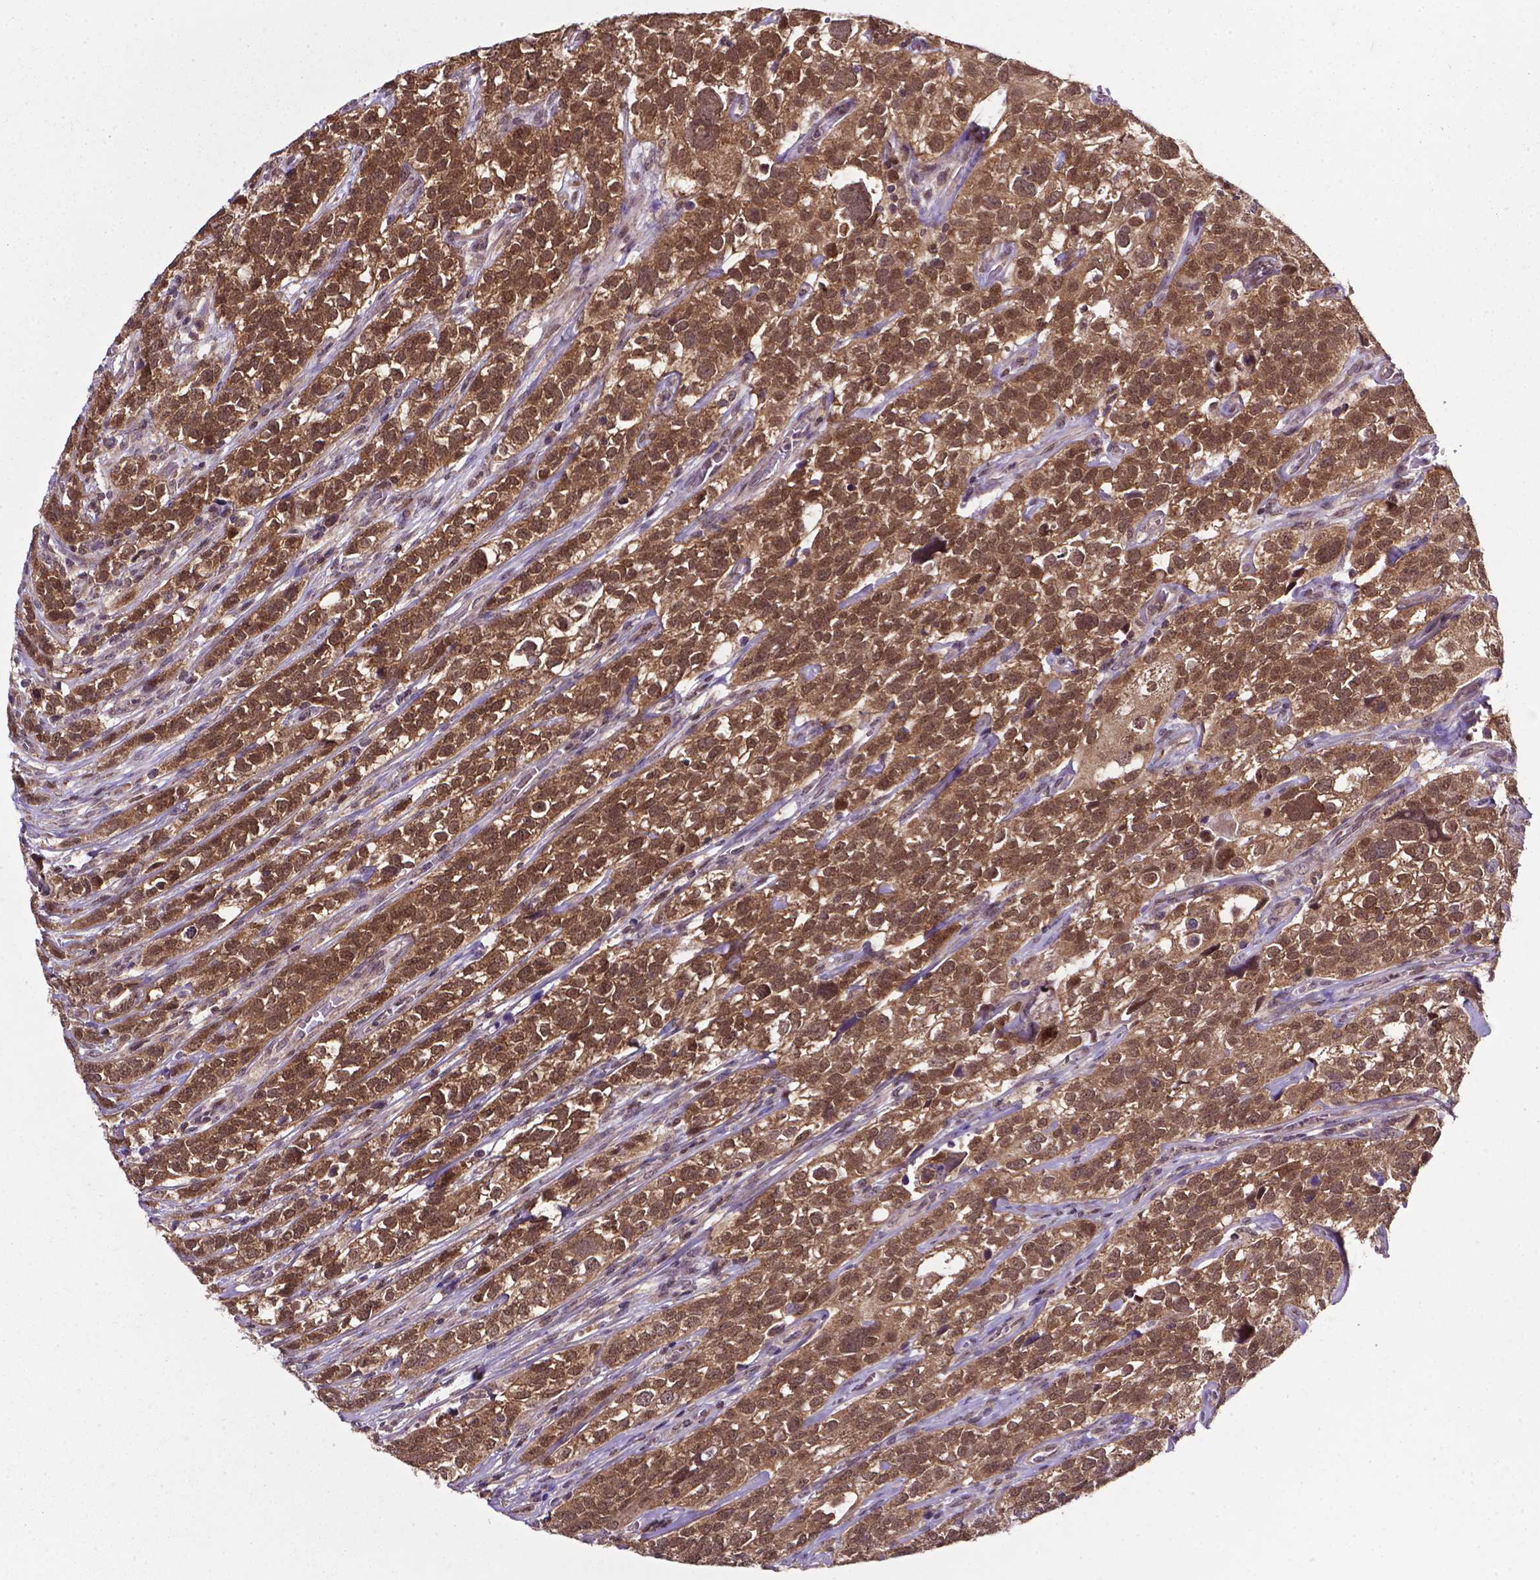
{"staining": {"intensity": "strong", "quantity": ">75%", "location": "cytoplasmic/membranous,nuclear"}, "tissue": "urothelial cancer", "cell_type": "Tumor cells", "image_type": "cancer", "snomed": [{"axis": "morphology", "description": "Urothelial carcinoma, High grade"}, {"axis": "topography", "description": "Urinary bladder"}], "caption": "Urothelial cancer stained for a protein (brown) exhibits strong cytoplasmic/membranous and nuclear positive expression in about >75% of tumor cells.", "gene": "OTUB1", "patient": {"sex": "female", "age": 58}}